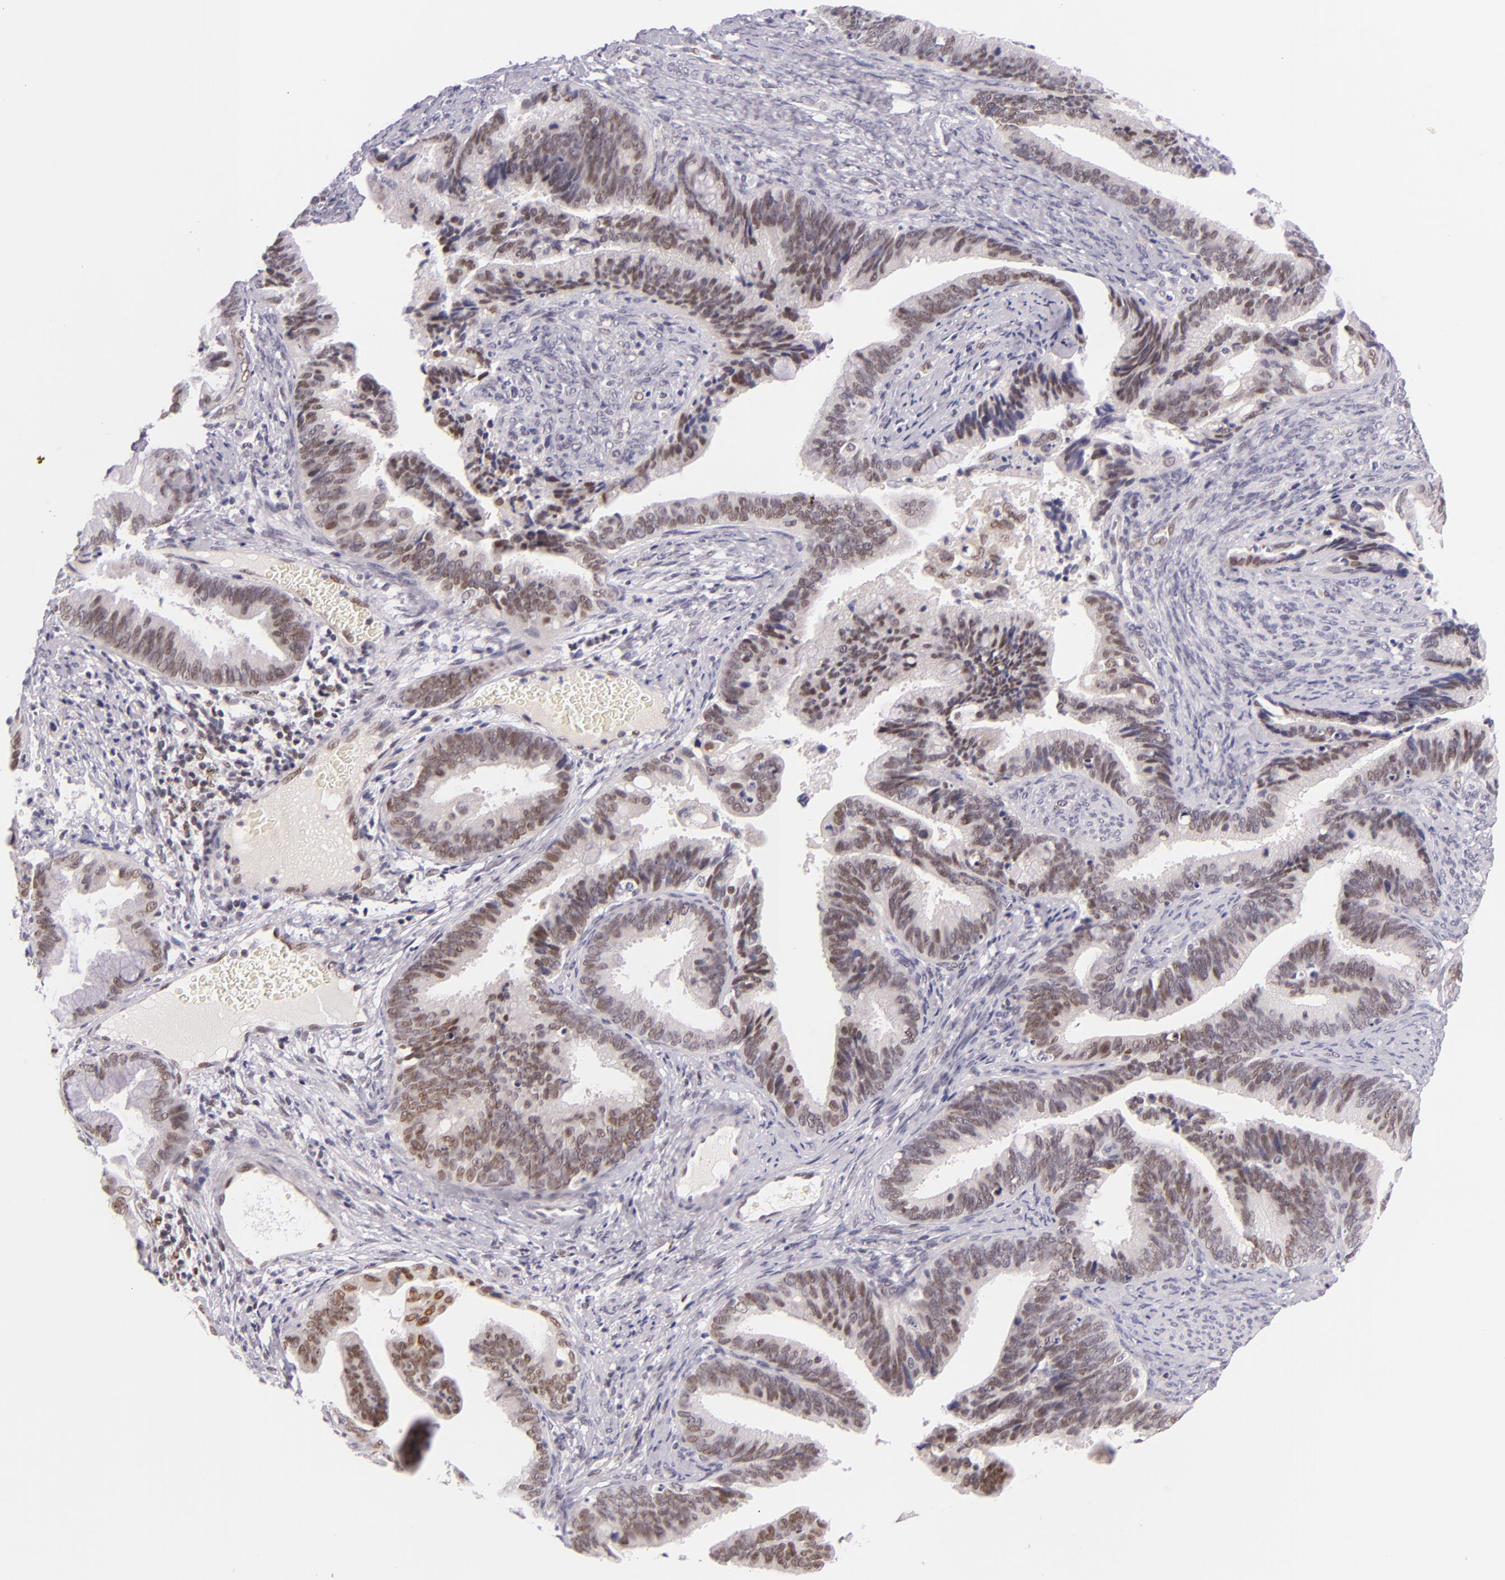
{"staining": {"intensity": "moderate", "quantity": ">75%", "location": "cytoplasmic/membranous,nuclear"}, "tissue": "cervical cancer", "cell_type": "Tumor cells", "image_type": "cancer", "snomed": [{"axis": "morphology", "description": "Adenocarcinoma, NOS"}, {"axis": "topography", "description": "Cervix"}], "caption": "Immunohistochemistry (IHC) micrograph of cervical cancer (adenocarcinoma) stained for a protein (brown), which exhibits medium levels of moderate cytoplasmic/membranous and nuclear expression in approximately >75% of tumor cells.", "gene": "BCL3", "patient": {"sex": "female", "age": 47}}